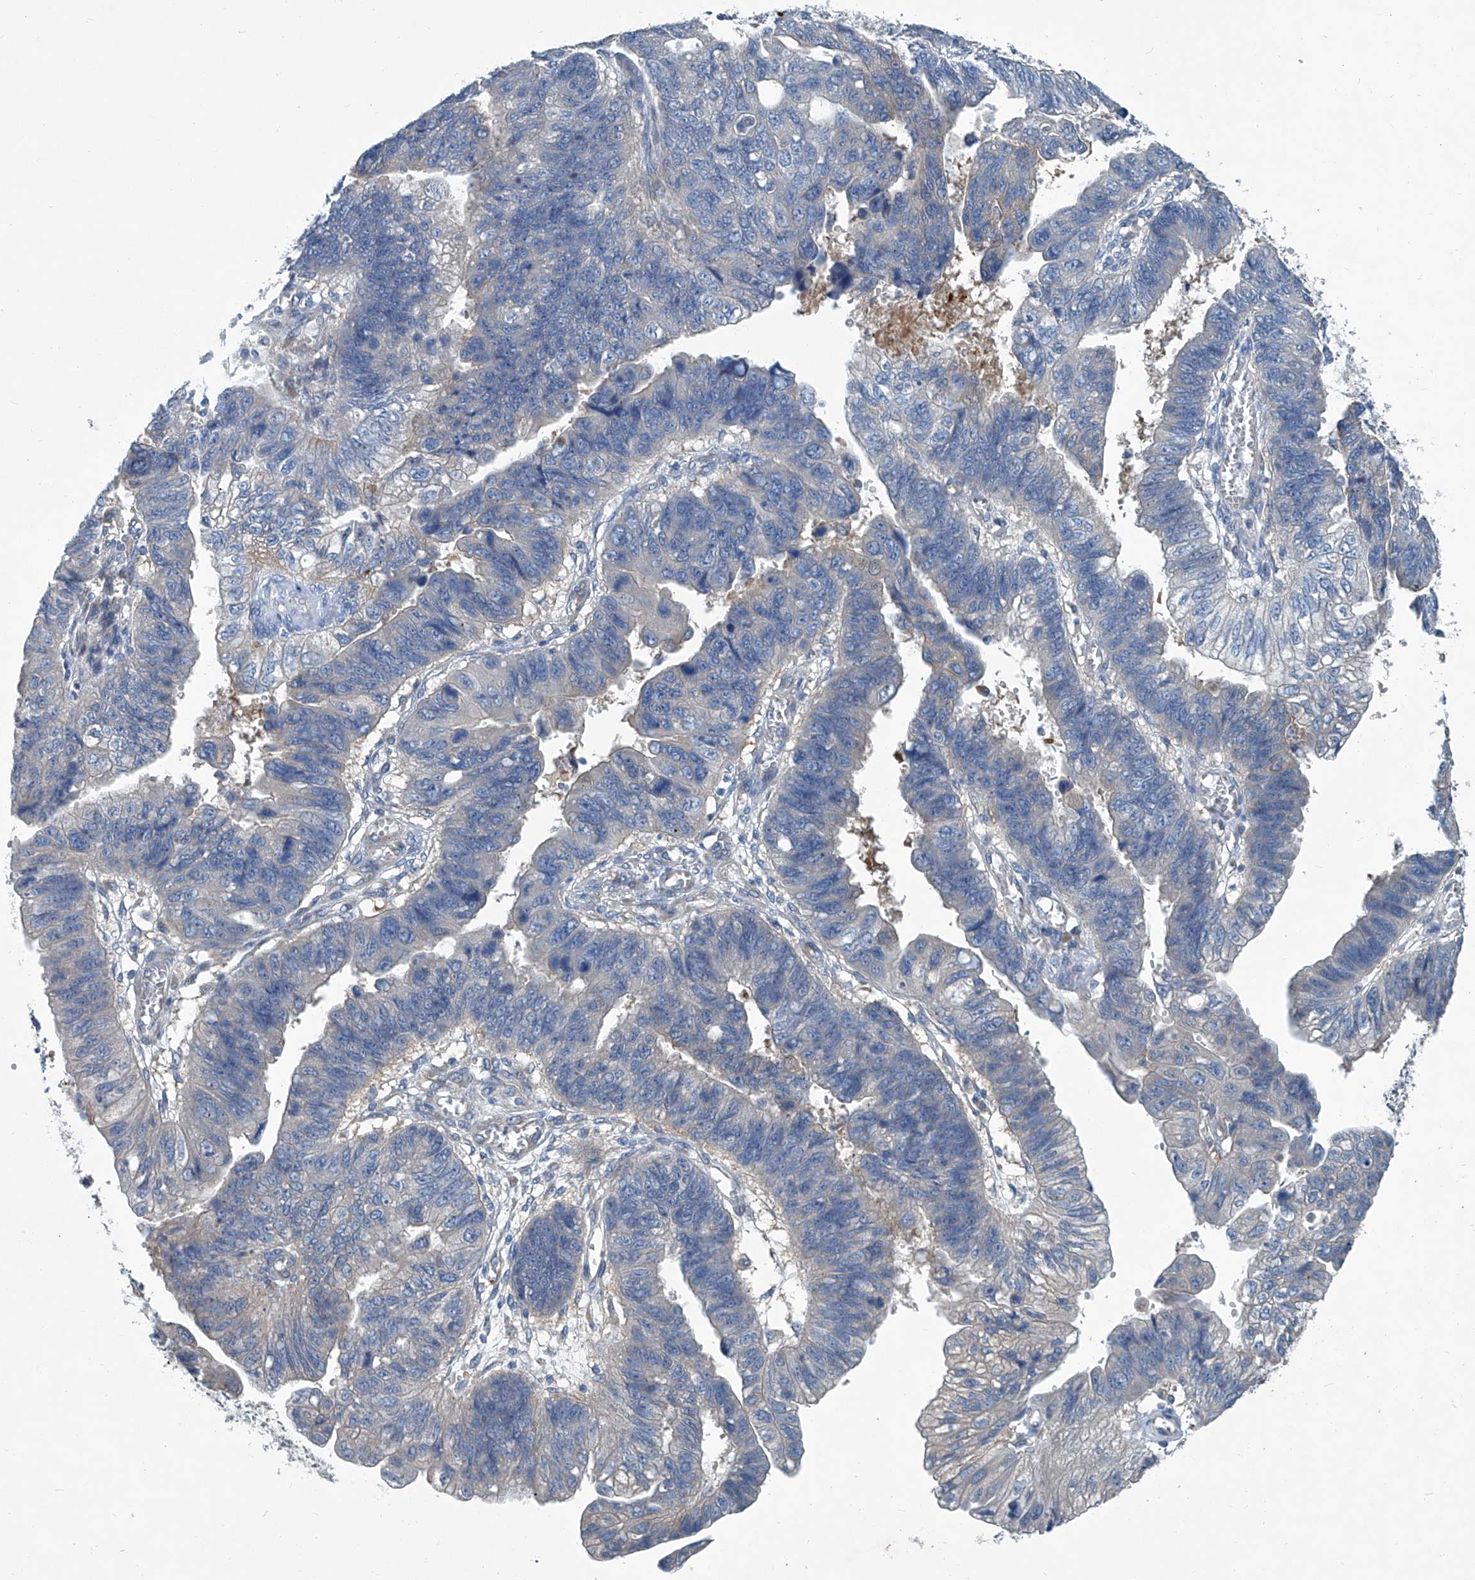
{"staining": {"intensity": "negative", "quantity": "none", "location": "none"}, "tissue": "stomach cancer", "cell_type": "Tumor cells", "image_type": "cancer", "snomed": [{"axis": "morphology", "description": "Adenocarcinoma, NOS"}, {"axis": "topography", "description": "Stomach"}], "caption": "This micrograph is of stomach cancer stained with immunohistochemistry to label a protein in brown with the nuclei are counter-stained blue. There is no staining in tumor cells.", "gene": "SLC26A11", "patient": {"sex": "male", "age": 59}}